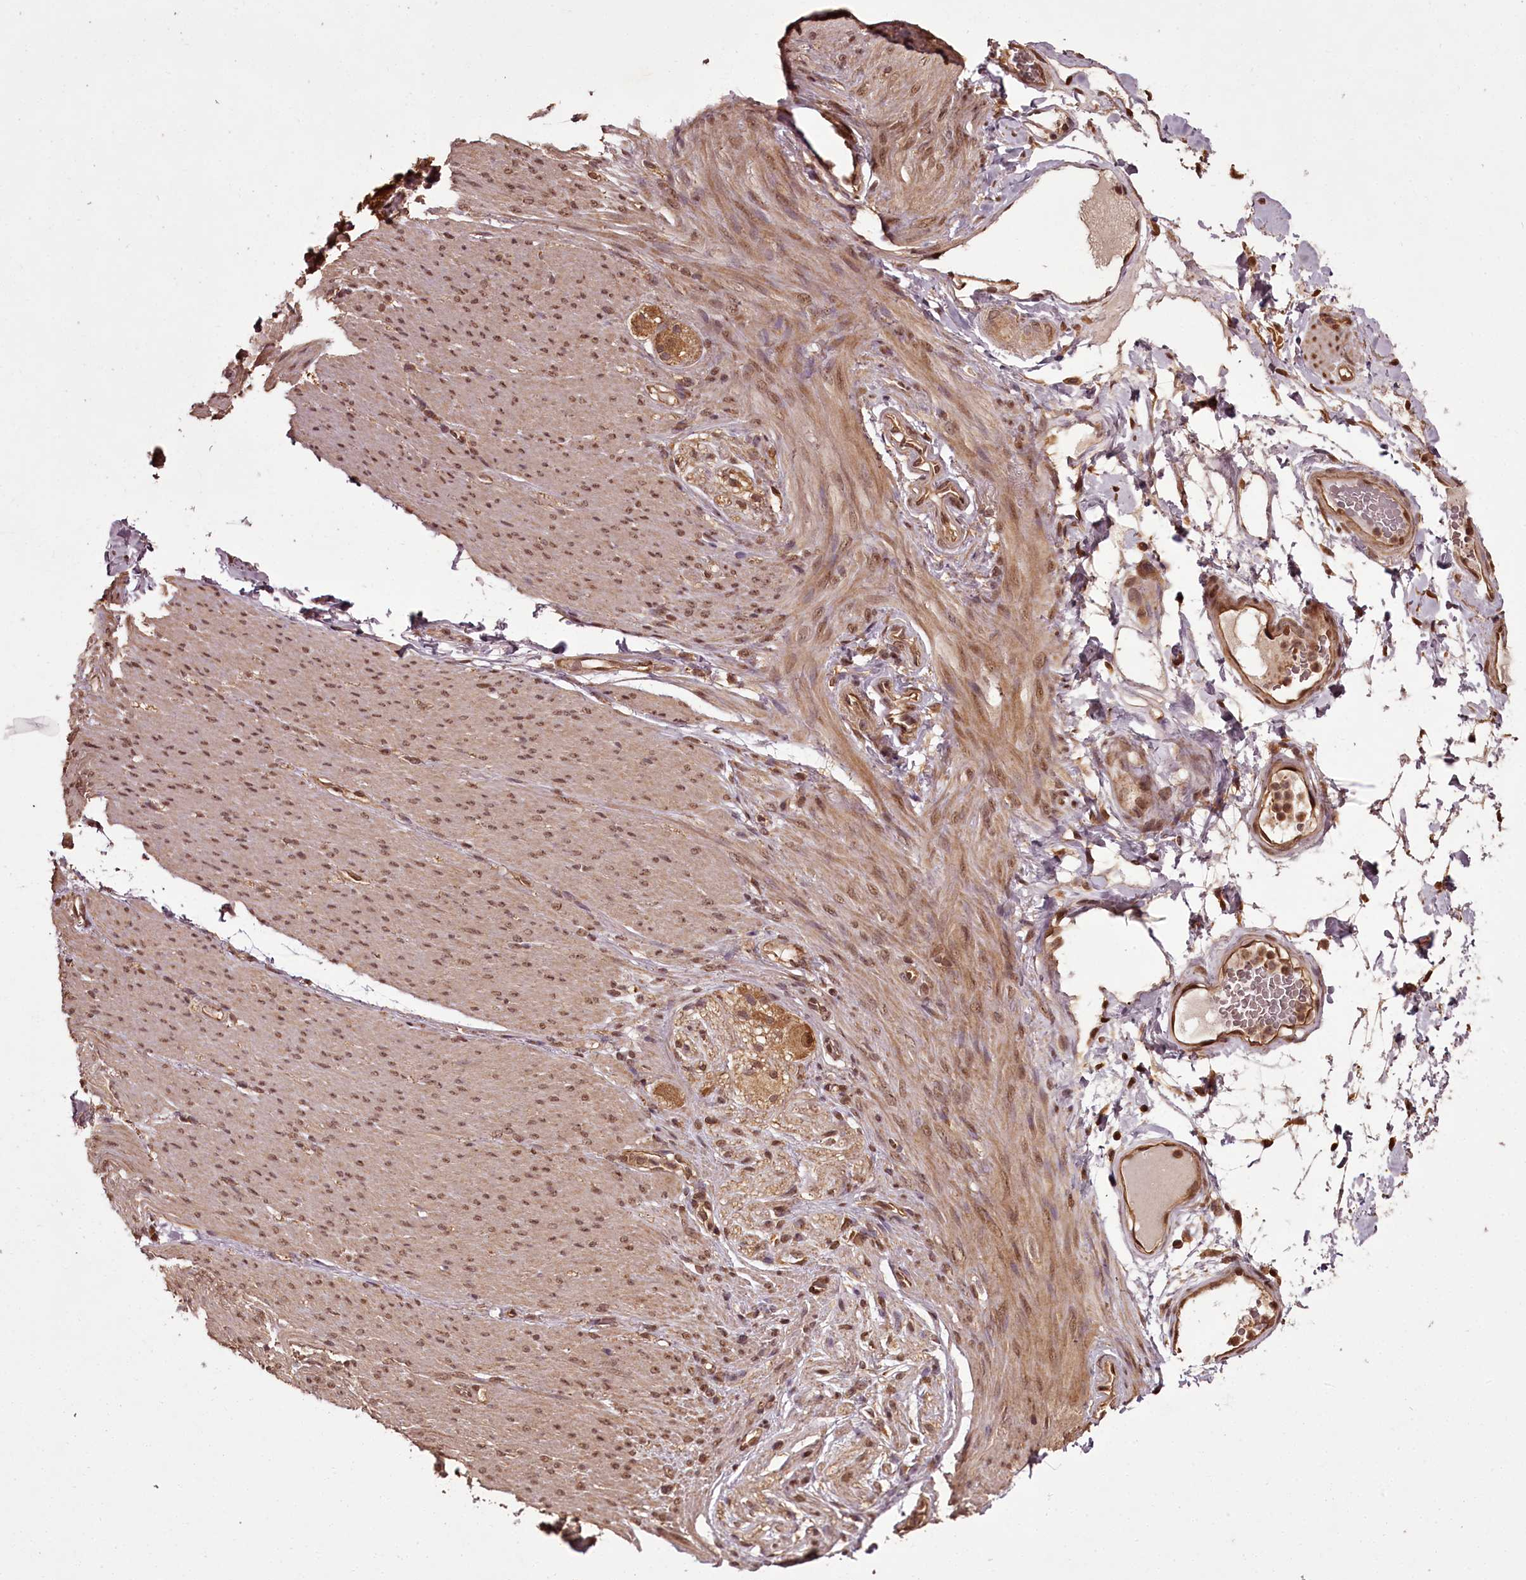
{"staining": {"intensity": "moderate", "quantity": ">75%", "location": "cytoplasmic/membranous,nuclear"}, "tissue": "adipose tissue", "cell_type": "Adipocytes", "image_type": "normal", "snomed": [{"axis": "morphology", "description": "Normal tissue, NOS"}, {"axis": "topography", "description": "Colon"}, {"axis": "topography", "description": "Peripheral nerve tissue"}], "caption": "This histopathology image displays immunohistochemistry staining of benign adipose tissue, with medium moderate cytoplasmic/membranous,nuclear staining in about >75% of adipocytes.", "gene": "NPRL2", "patient": {"sex": "female", "age": 61}}